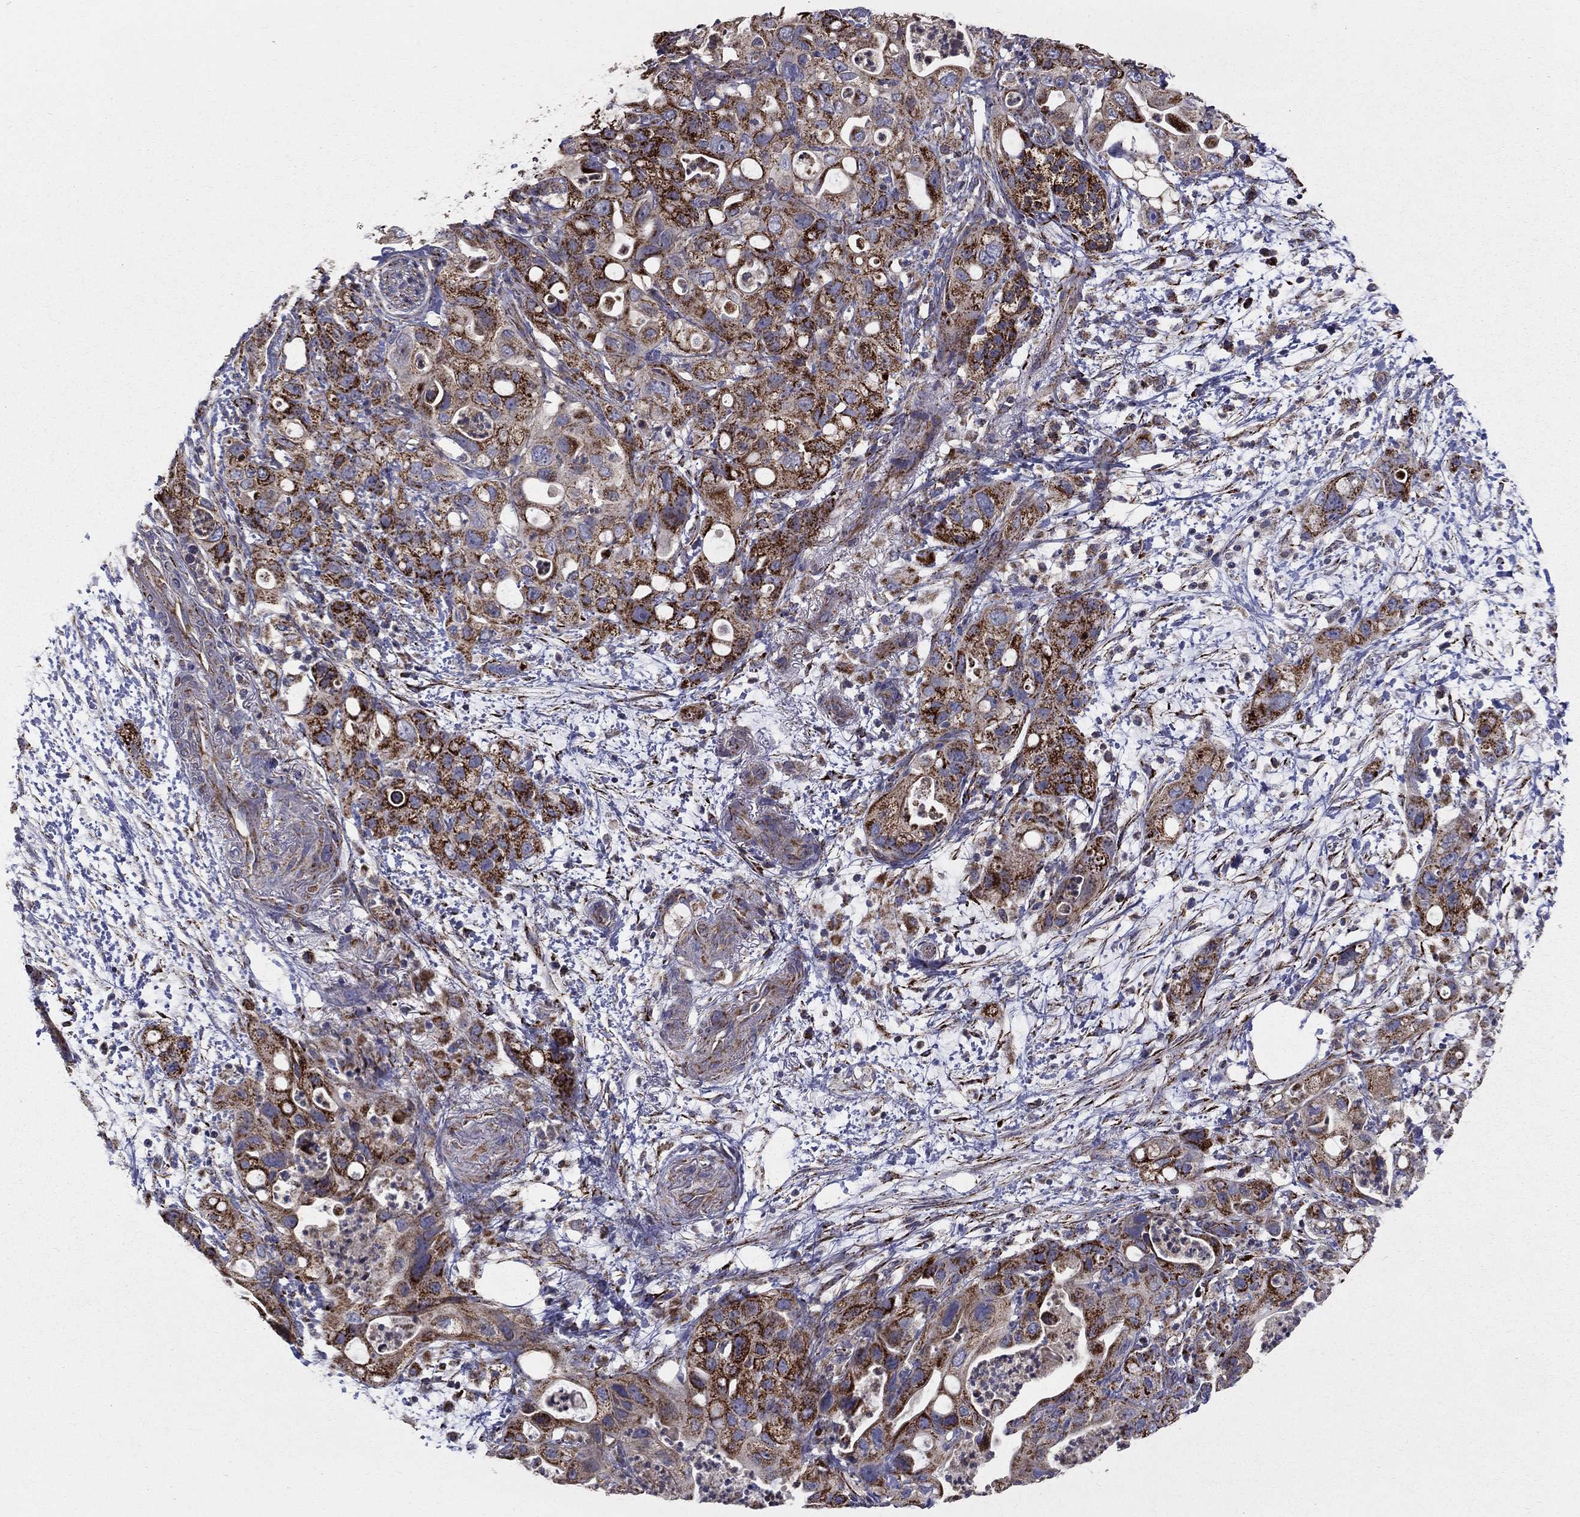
{"staining": {"intensity": "strong", "quantity": "25%-75%", "location": "cytoplasmic/membranous"}, "tissue": "pancreatic cancer", "cell_type": "Tumor cells", "image_type": "cancer", "snomed": [{"axis": "morphology", "description": "Adenocarcinoma, NOS"}, {"axis": "topography", "description": "Pancreas"}], "caption": "There is high levels of strong cytoplasmic/membranous staining in tumor cells of adenocarcinoma (pancreatic), as demonstrated by immunohistochemical staining (brown color).", "gene": "GCSH", "patient": {"sex": "female", "age": 72}}